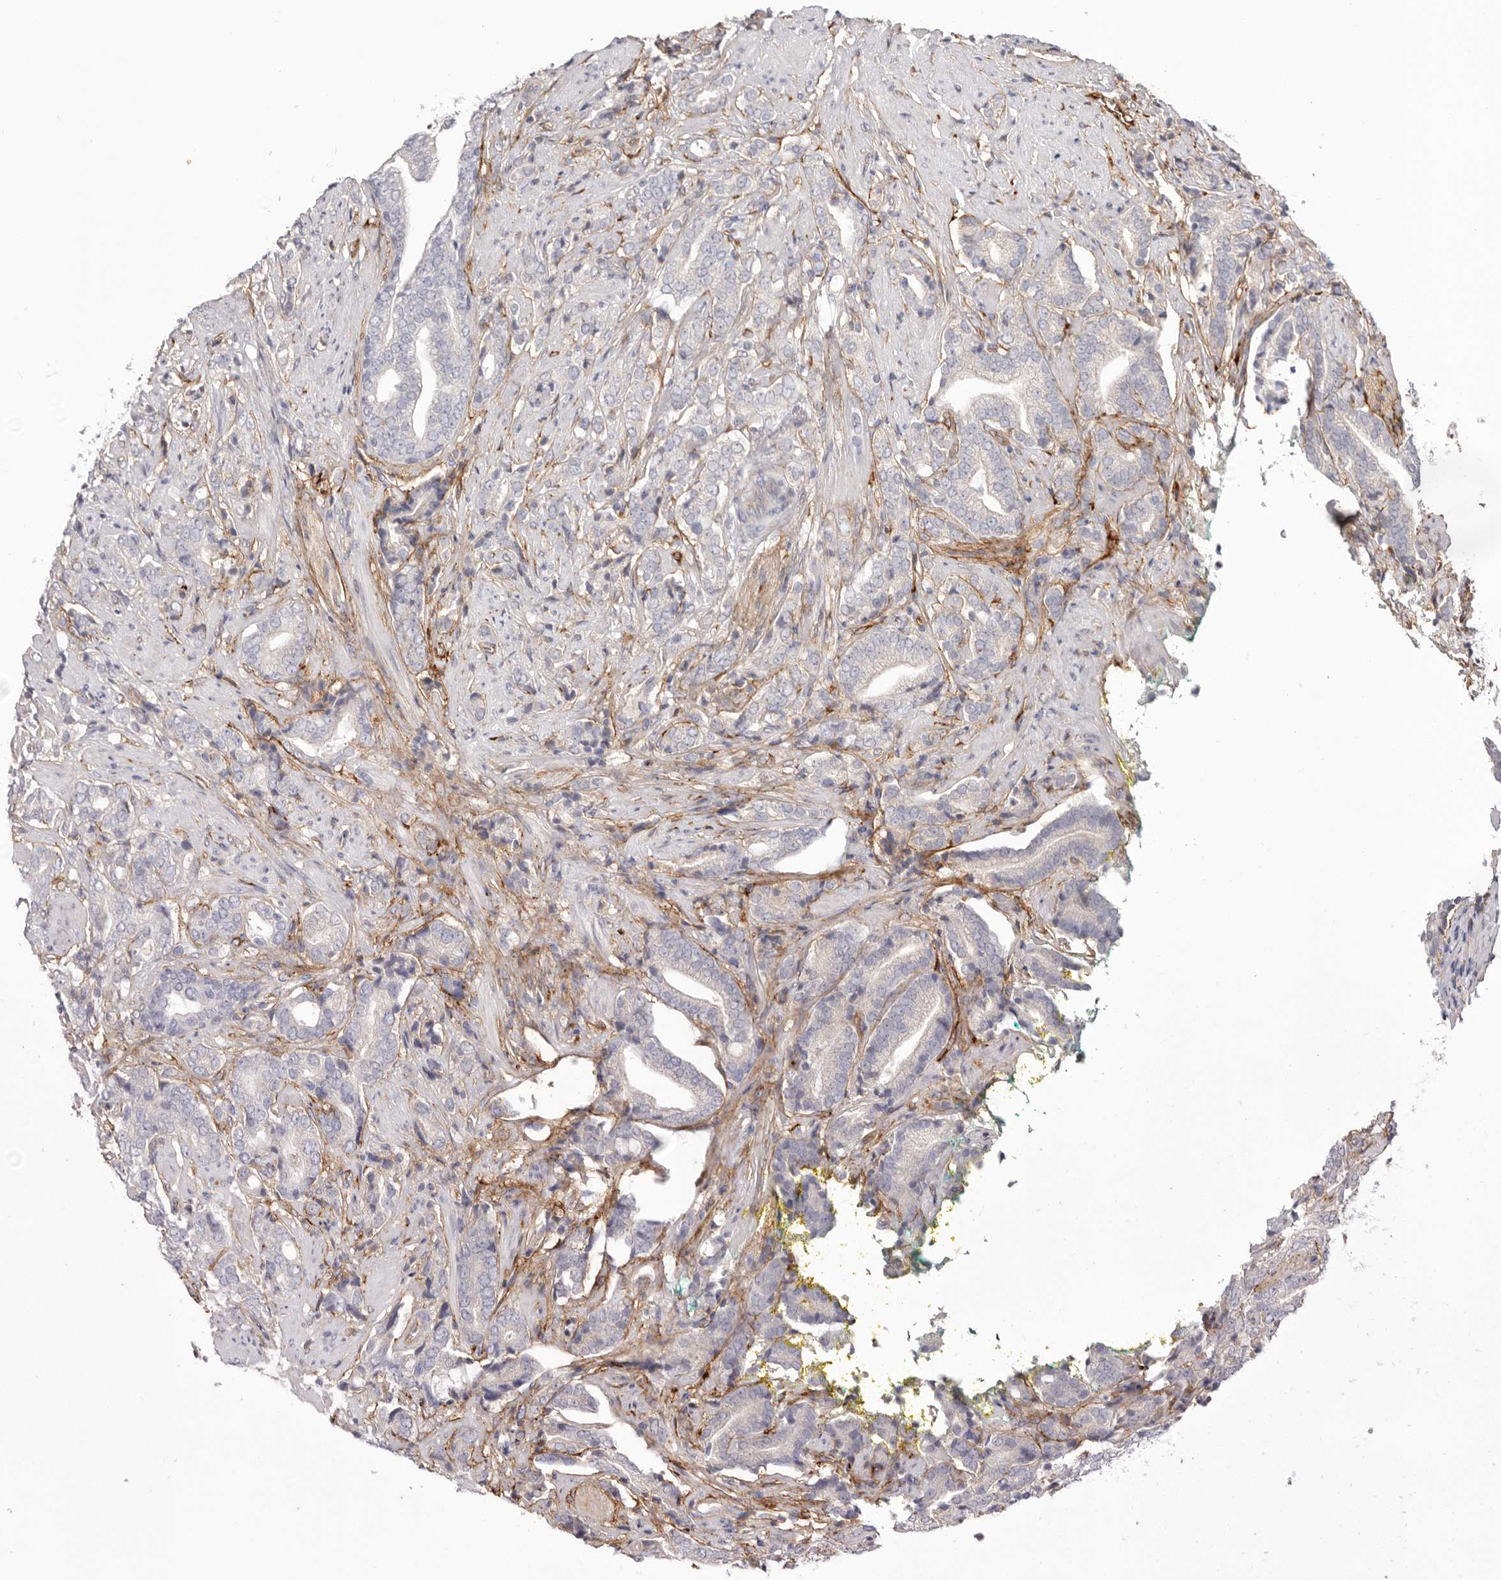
{"staining": {"intensity": "negative", "quantity": "none", "location": "none"}, "tissue": "prostate cancer", "cell_type": "Tumor cells", "image_type": "cancer", "snomed": [{"axis": "morphology", "description": "Adenocarcinoma, High grade"}, {"axis": "topography", "description": "Prostate"}], "caption": "A high-resolution photomicrograph shows immunohistochemistry staining of prostate adenocarcinoma (high-grade), which exhibits no significant staining in tumor cells. (Stains: DAB IHC with hematoxylin counter stain, Microscopy: brightfield microscopy at high magnification).", "gene": "LRRC66", "patient": {"sex": "male", "age": 57}}